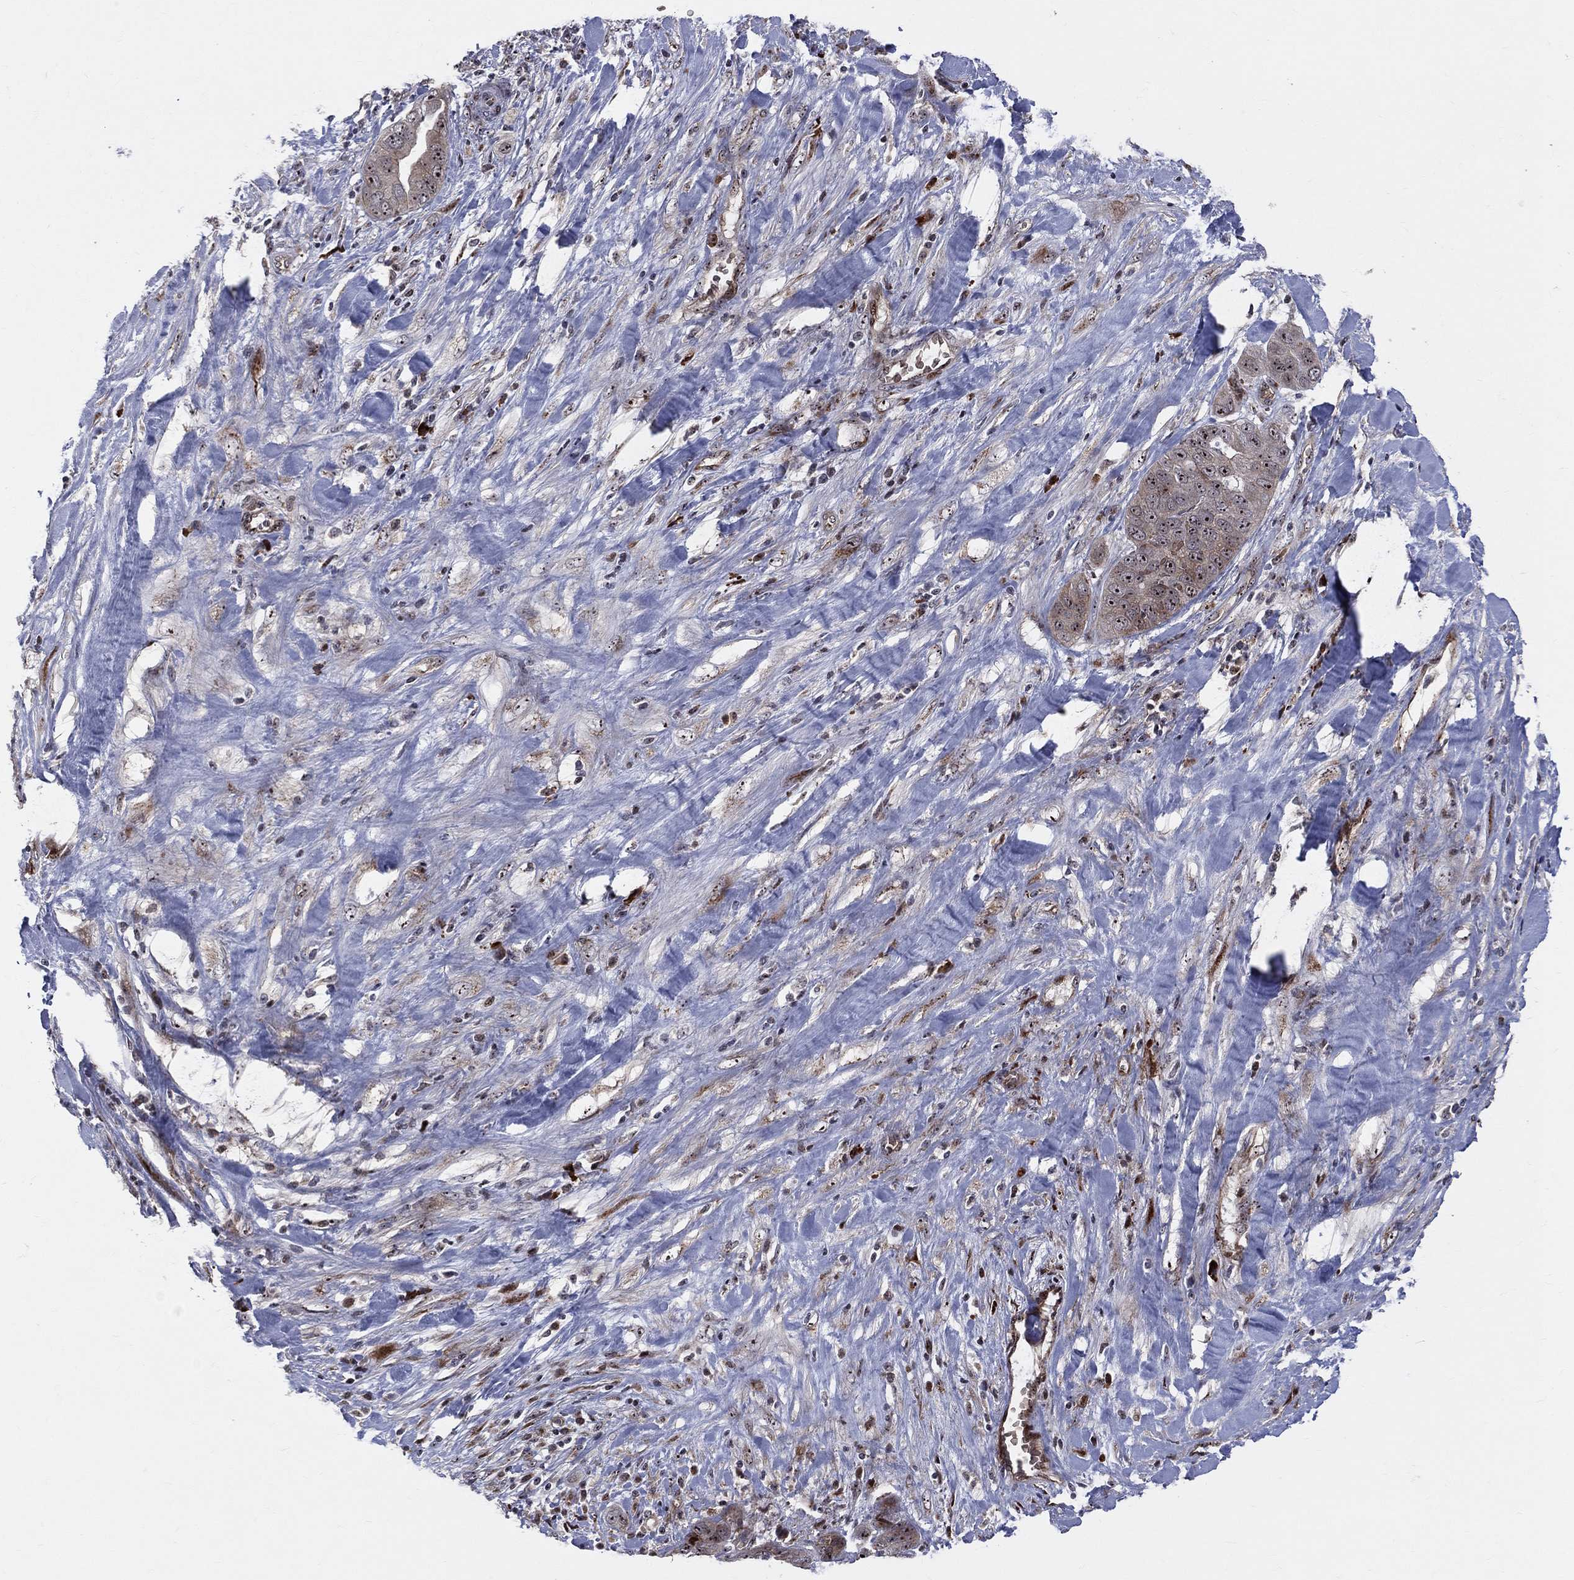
{"staining": {"intensity": "strong", "quantity": ">75%", "location": "nuclear"}, "tissue": "liver cancer", "cell_type": "Tumor cells", "image_type": "cancer", "snomed": [{"axis": "morphology", "description": "Cholangiocarcinoma"}, {"axis": "topography", "description": "Liver"}], "caption": "The histopathology image demonstrates immunohistochemical staining of liver cancer (cholangiocarcinoma). There is strong nuclear expression is present in about >75% of tumor cells.", "gene": "VHL", "patient": {"sex": "female", "age": 52}}